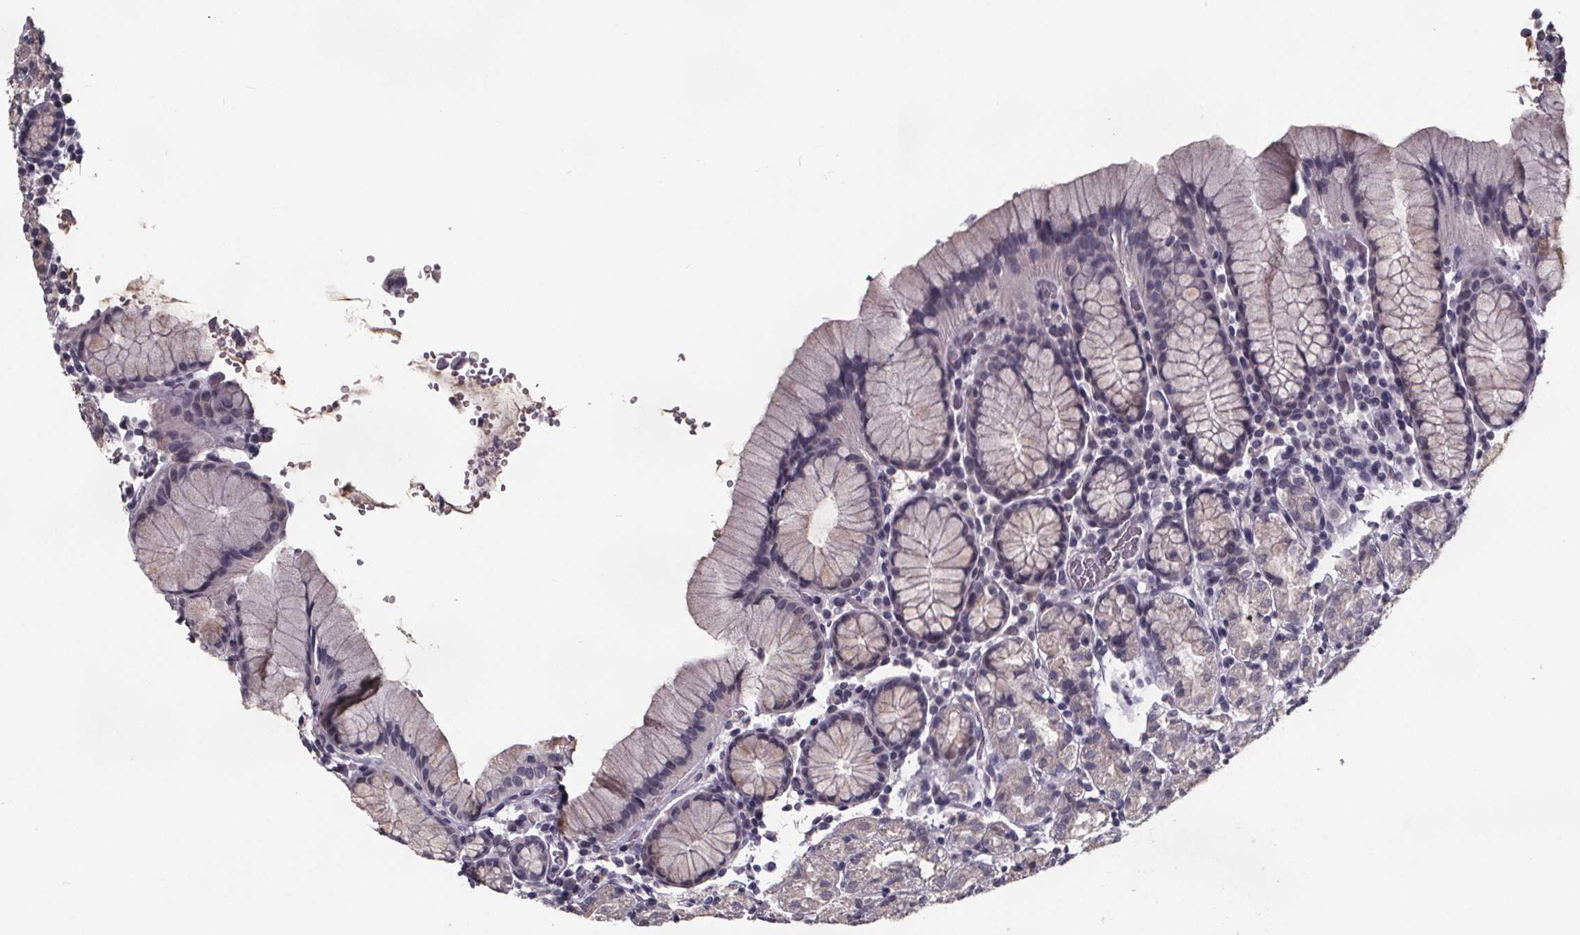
{"staining": {"intensity": "negative", "quantity": "none", "location": "none"}, "tissue": "stomach", "cell_type": "Glandular cells", "image_type": "normal", "snomed": [{"axis": "morphology", "description": "Normal tissue, NOS"}, {"axis": "topography", "description": "Stomach, upper"}, {"axis": "topography", "description": "Stomach"}], "caption": "DAB immunohistochemical staining of benign stomach displays no significant expression in glandular cells. Nuclei are stained in blue.", "gene": "AR", "patient": {"sex": "male", "age": 62}}